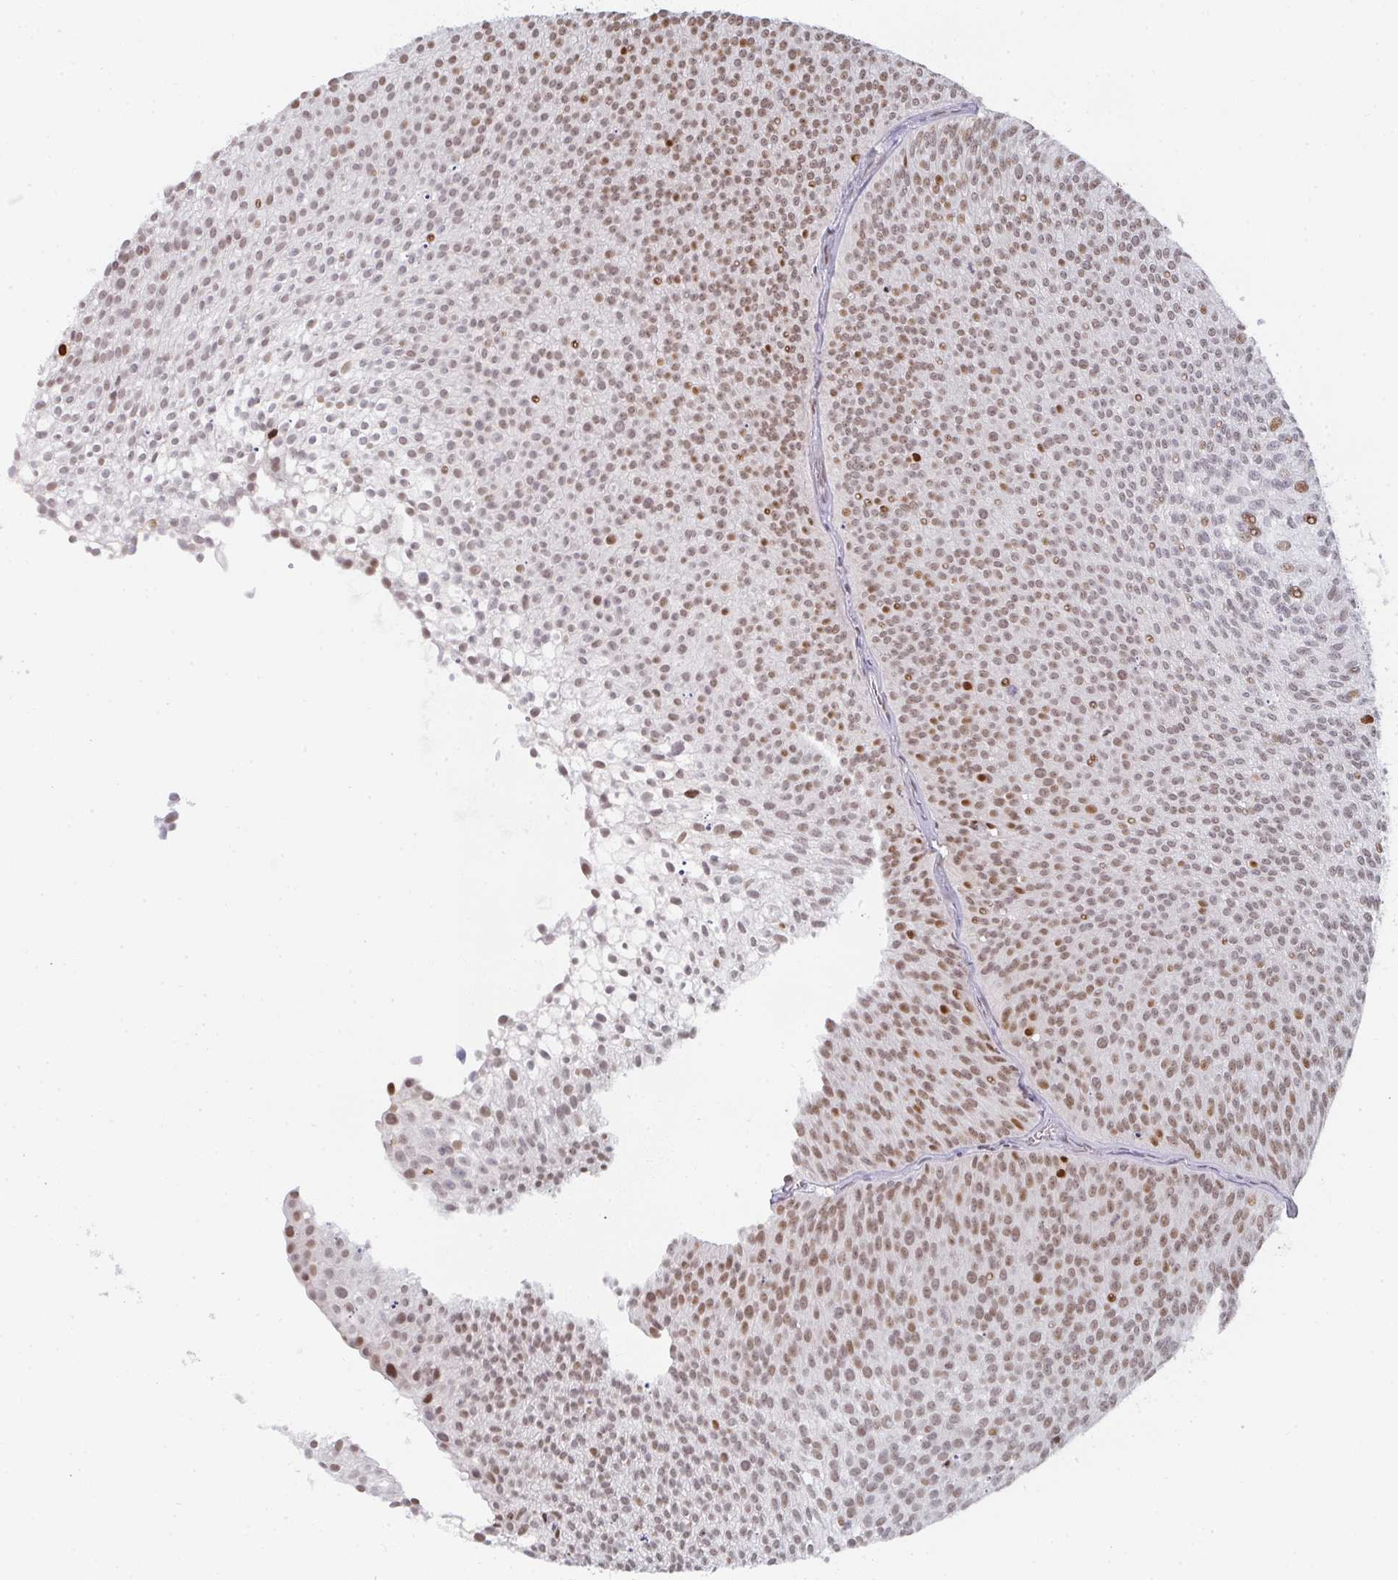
{"staining": {"intensity": "moderate", "quantity": ">75%", "location": "nuclear"}, "tissue": "urothelial cancer", "cell_type": "Tumor cells", "image_type": "cancer", "snomed": [{"axis": "morphology", "description": "Urothelial carcinoma, Low grade"}, {"axis": "topography", "description": "Urinary bladder"}], "caption": "DAB immunohistochemical staining of human urothelial cancer exhibits moderate nuclear protein staining in approximately >75% of tumor cells. (DAB (3,3'-diaminobenzidine) = brown stain, brightfield microscopy at high magnification).", "gene": "POU2AF2", "patient": {"sex": "male", "age": 91}}